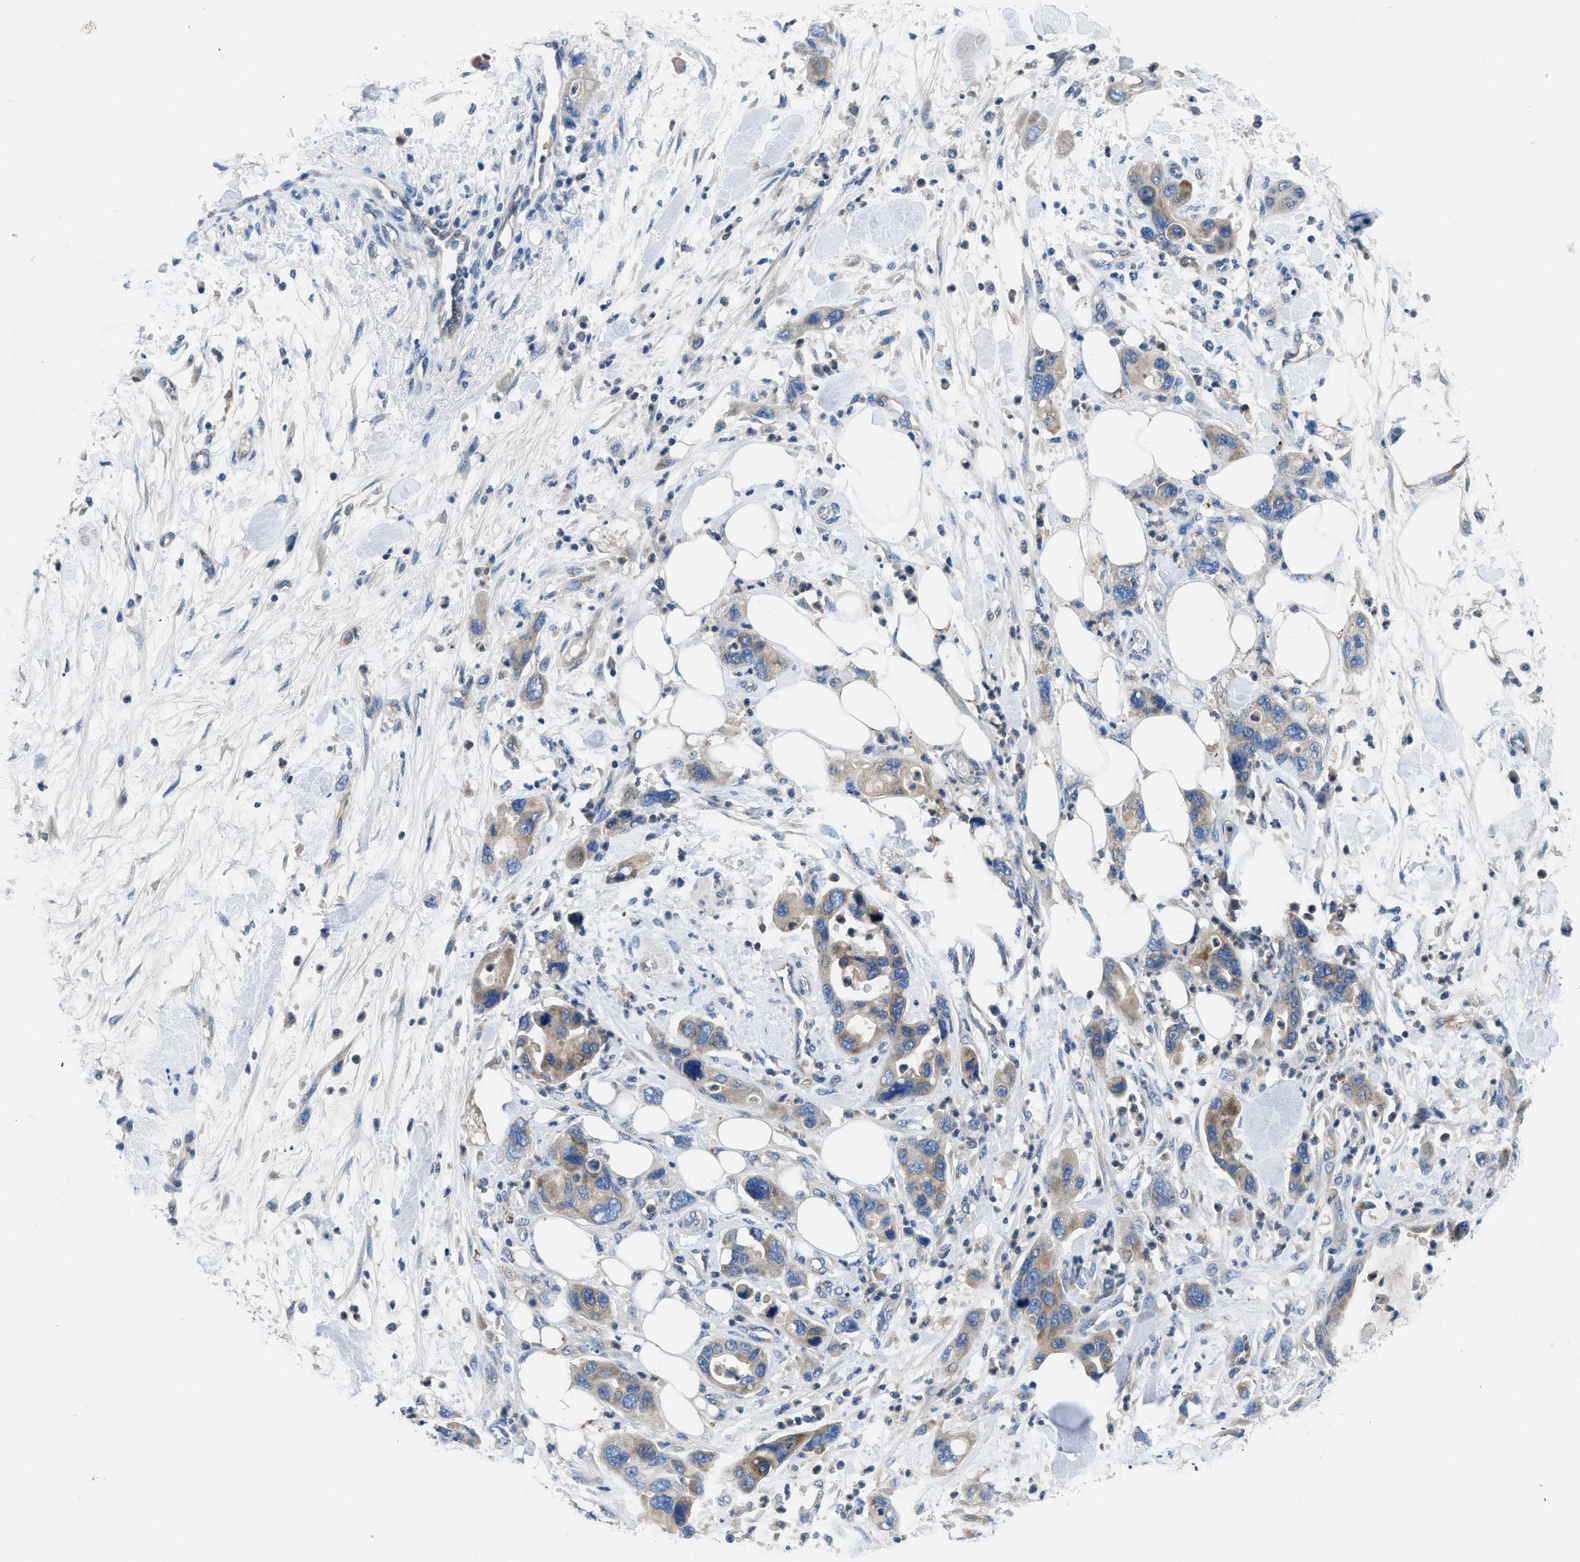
{"staining": {"intensity": "moderate", "quantity": "<25%", "location": "cytoplasmic/membranous"}, "tissue": "pancreatic cancer", "cell_type": "Tumor cells", "image_type": "cancer", "snomed": [{"axis": "morphology", "description": "Normal tissue, NOS"}, {"axis": "morphology", "description": "Adenocarcinoma, NOS"}, {"axis": "topography", "description": "Pancreas"}], "caption": "This is a micrograph of IHC staining of pancreatic cancer (adenocarcinoma), which shows moderate staining in the cytoplasmic/membranous of tumor cells.", "gene": "PGR", "patient": {"sex": "female", "age": 71}}